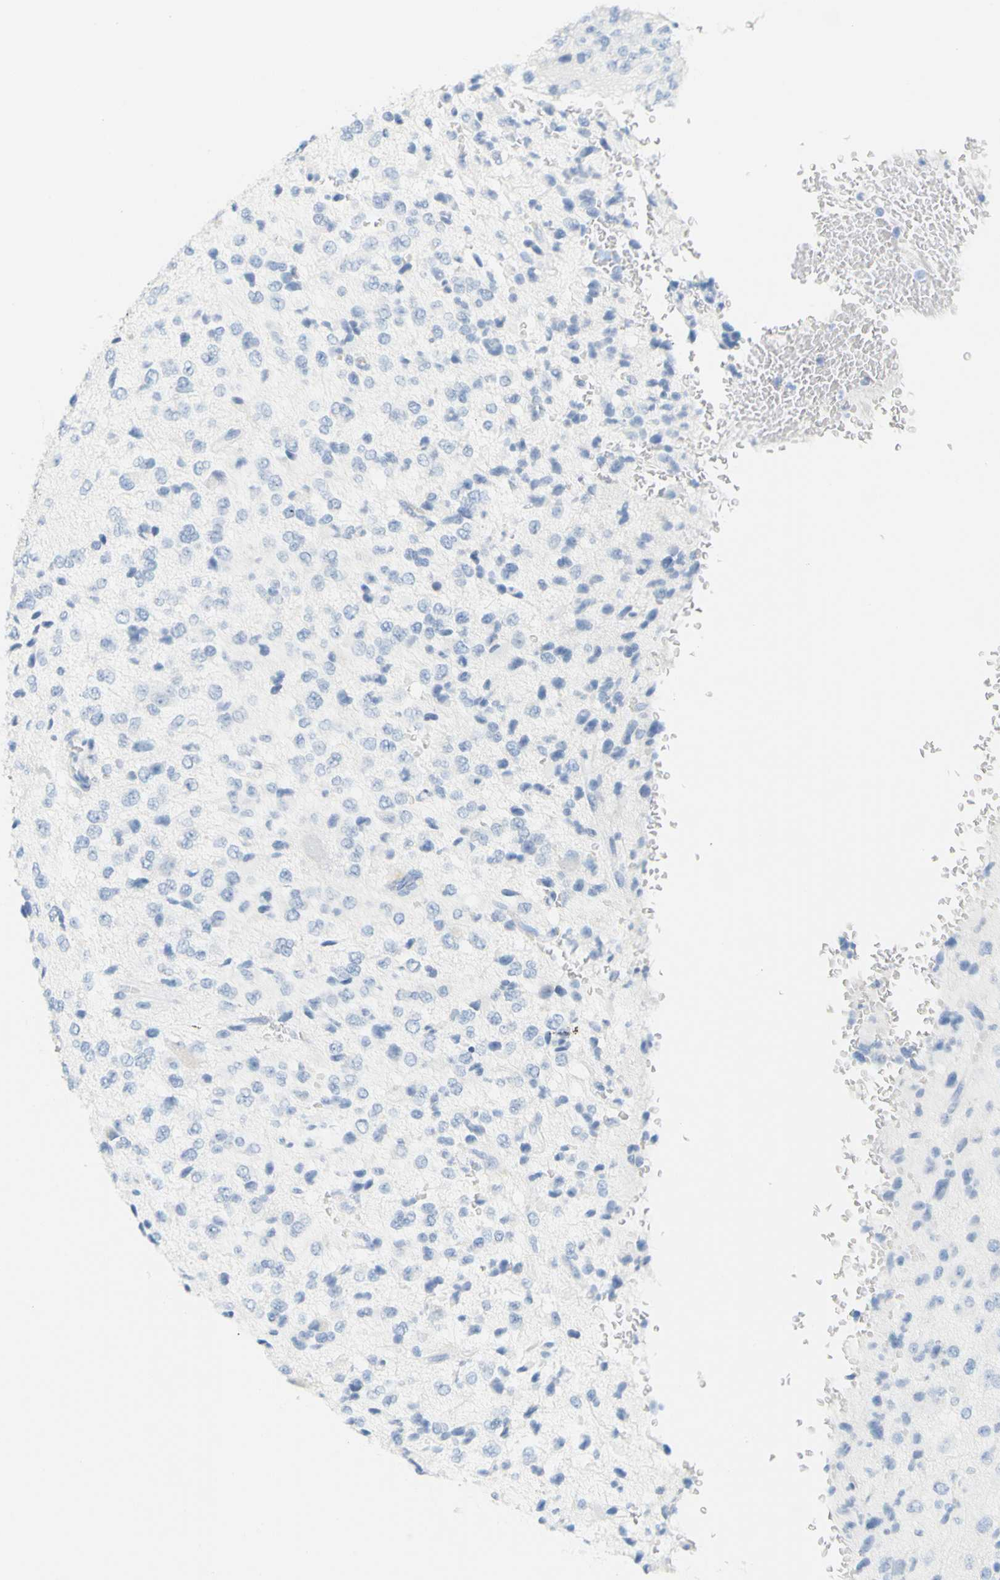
{"staining": {"intensity": "negative", "quantity": "none", "location": "none"}, "tissue": "glioma", "cell_type": "Tumor cells", "image_type": "cancer", "snomed": [{"axis": "morphology", "description": "Glioma, malignant, High grade"}, {"axis": "topography", "description": "pancreas cauda"}], "caption": "This is a histopathology image of immunohistochemistry staining of glioma, which shows no expression in tumor cells.", "gene": "OPN1SW", "patient": {"sex": "male", "age": 60}}